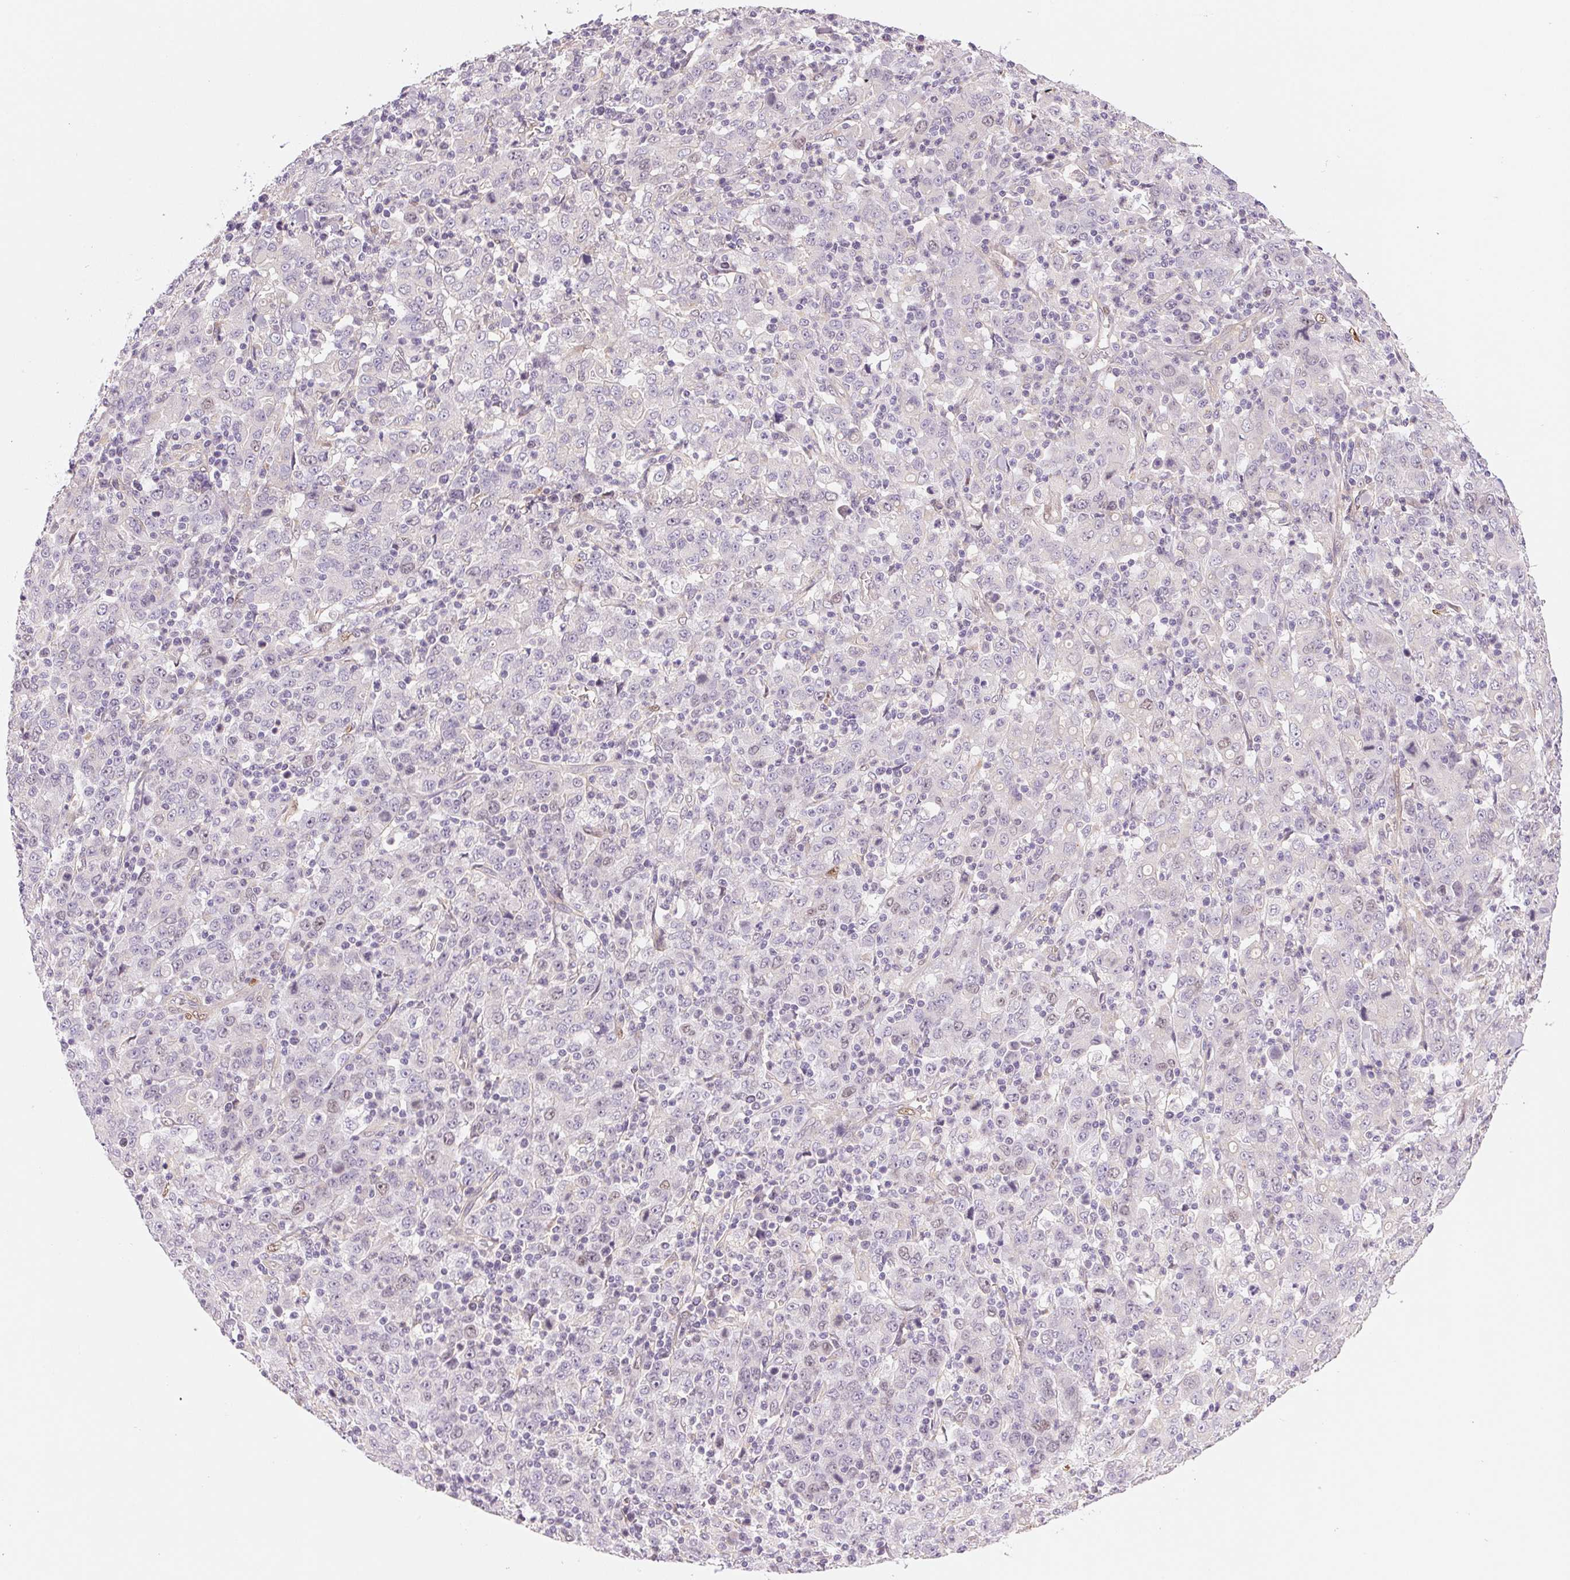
{"staining": {"intensity": "weak", "quantity": "<25%", "location": "nuclear"}, "tissue": "stomach cancer", "cell_type": "Tumor cells", "image_type": "cancer", "snomed": [{"axis": "morphology", "description": "Adenocarcinoma, NOS"}, {"axis": "topography", "description": "Stomach, upper"}], "caption": "Tumor cells show no significant protein staining in stomach cancer (adenocarcinoma).", "gene": "SMTN", "patient": {"sex": "male", "age": 69}}